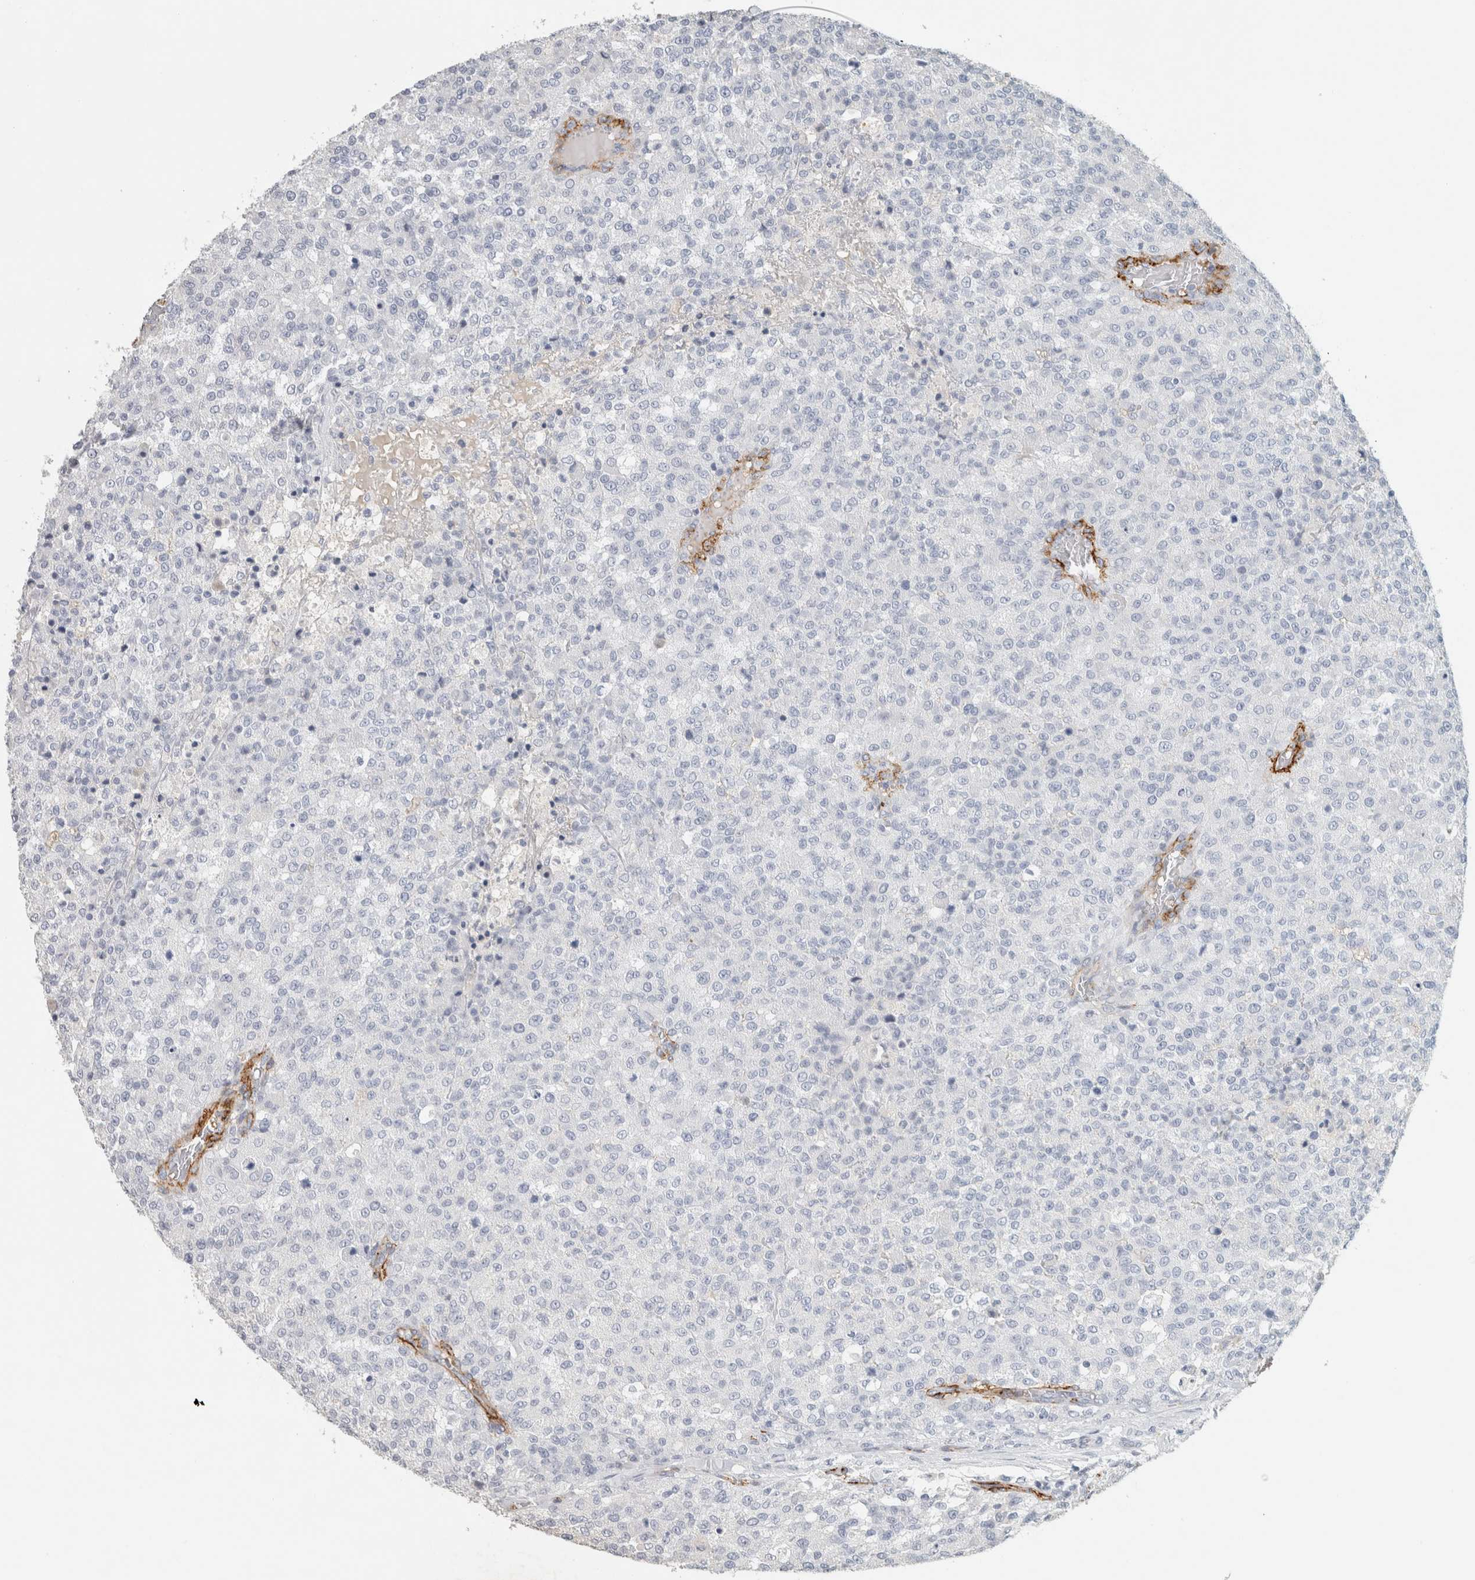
{"staining": {"intensity": "negative", "quantity": "none", "location": "none"}, "tissue": "testis cancer", "cell_type": "Tumor cells", "image_type": "cancer", "snomed": [{"axis": "morphology", "description": "Seminoma, NOS"}, {"axis": "topography", "description": "Testis"}], "caption": "Tumor cells are negative for brown protein staining in testis cancer.", "gene": "CD36", "patient": {"sex": "male", "age": 59}}